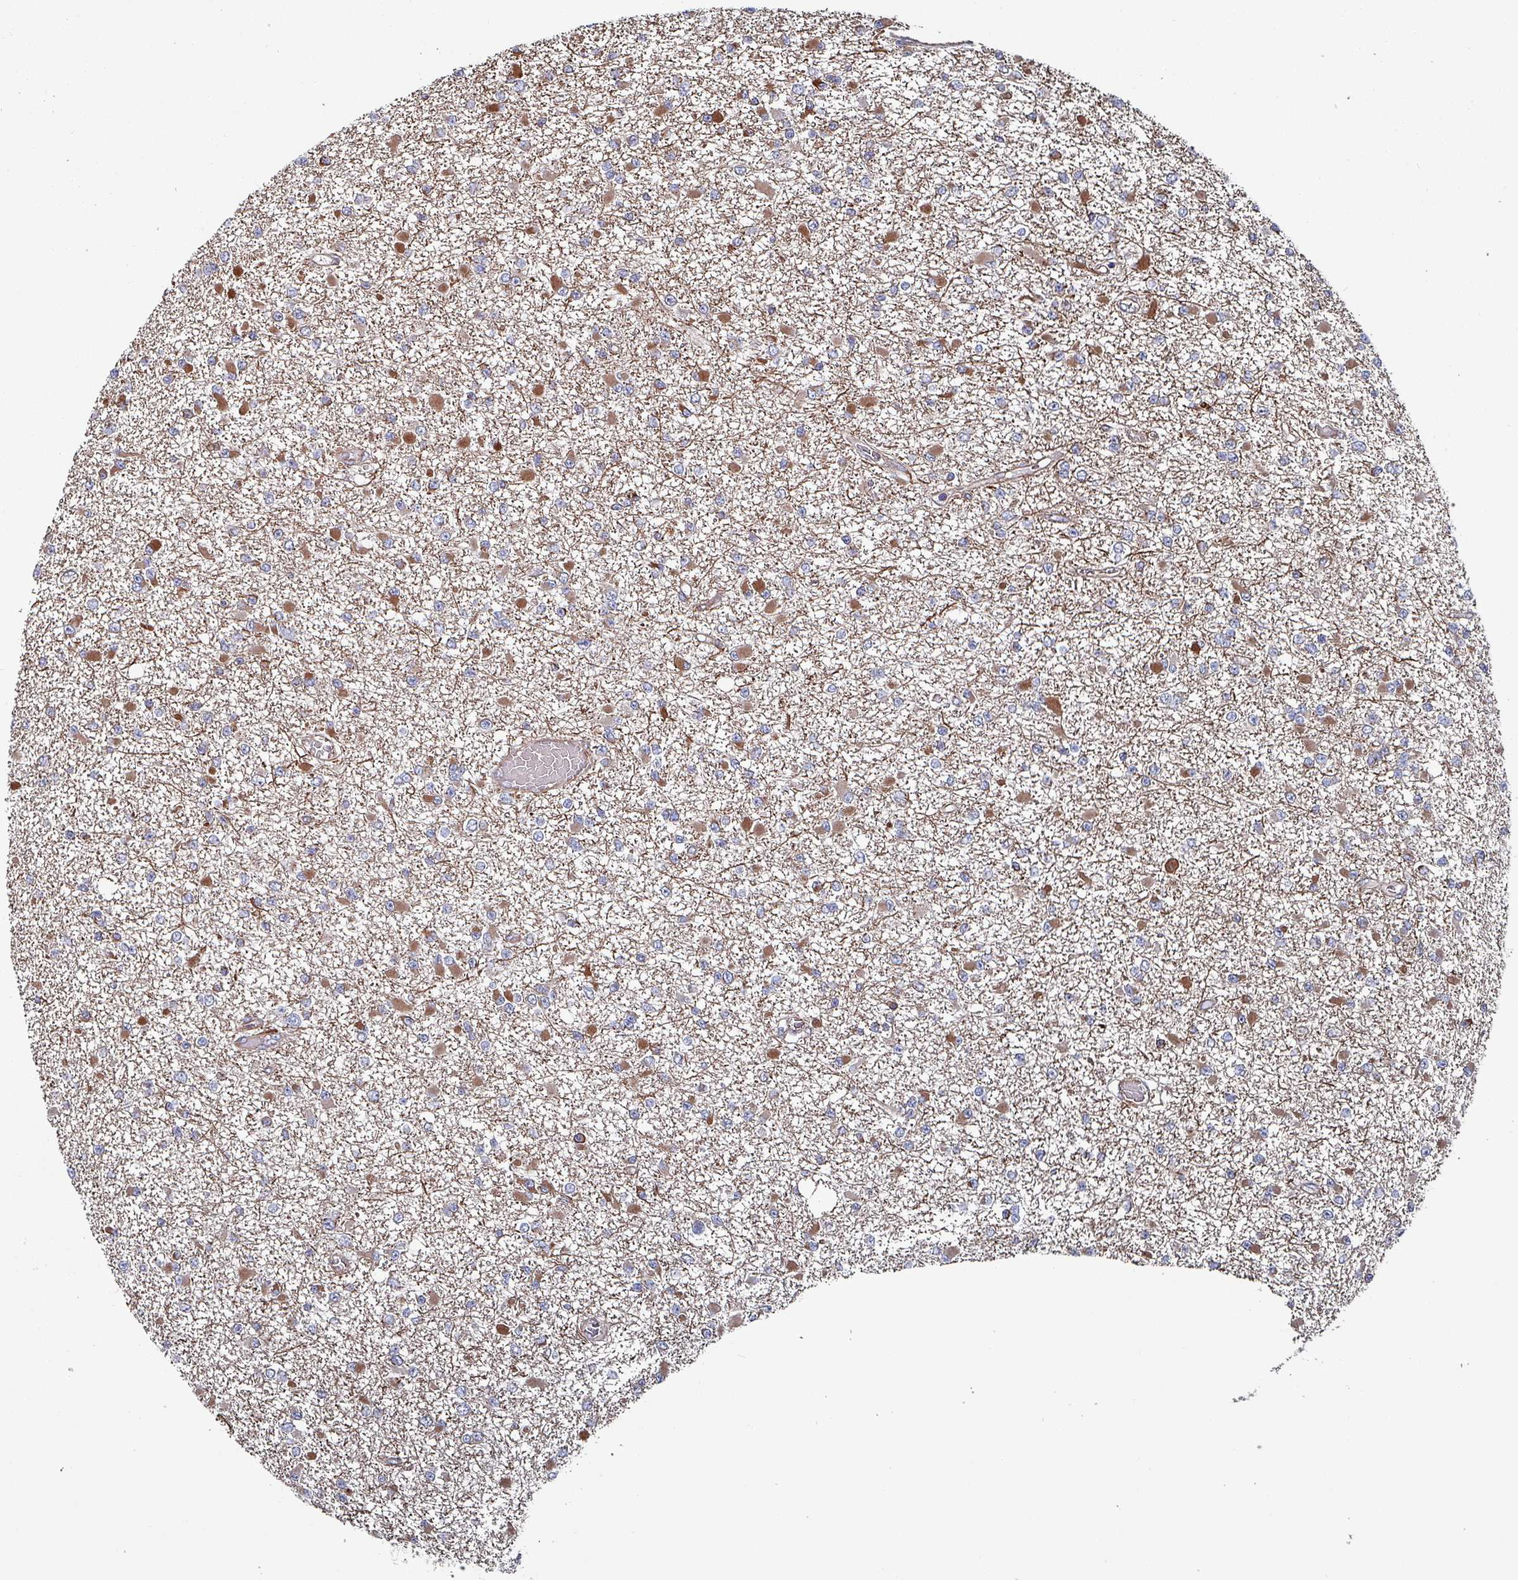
{"staining": {"intensity": "moderate", "quantity": "<25%", "location": "cytoplasmic/membranous"}, "tissue": "glioma", "cell_type": "Tumor cells", "image_type": "cancer", "snomed": [{"axis": "morphology", "description": "Glioma, malignant, Low grade"}, {"axis": "topography", "description": "Brain"}], "caption": "Brown immunohistochemical staining in malignant glioma (low-grade) reveals moderate cytoplasmic/membranous expression in about <25% of tumor cells.", "gene": "ANO10", "patient": {"sex": "female", "age": 22}}